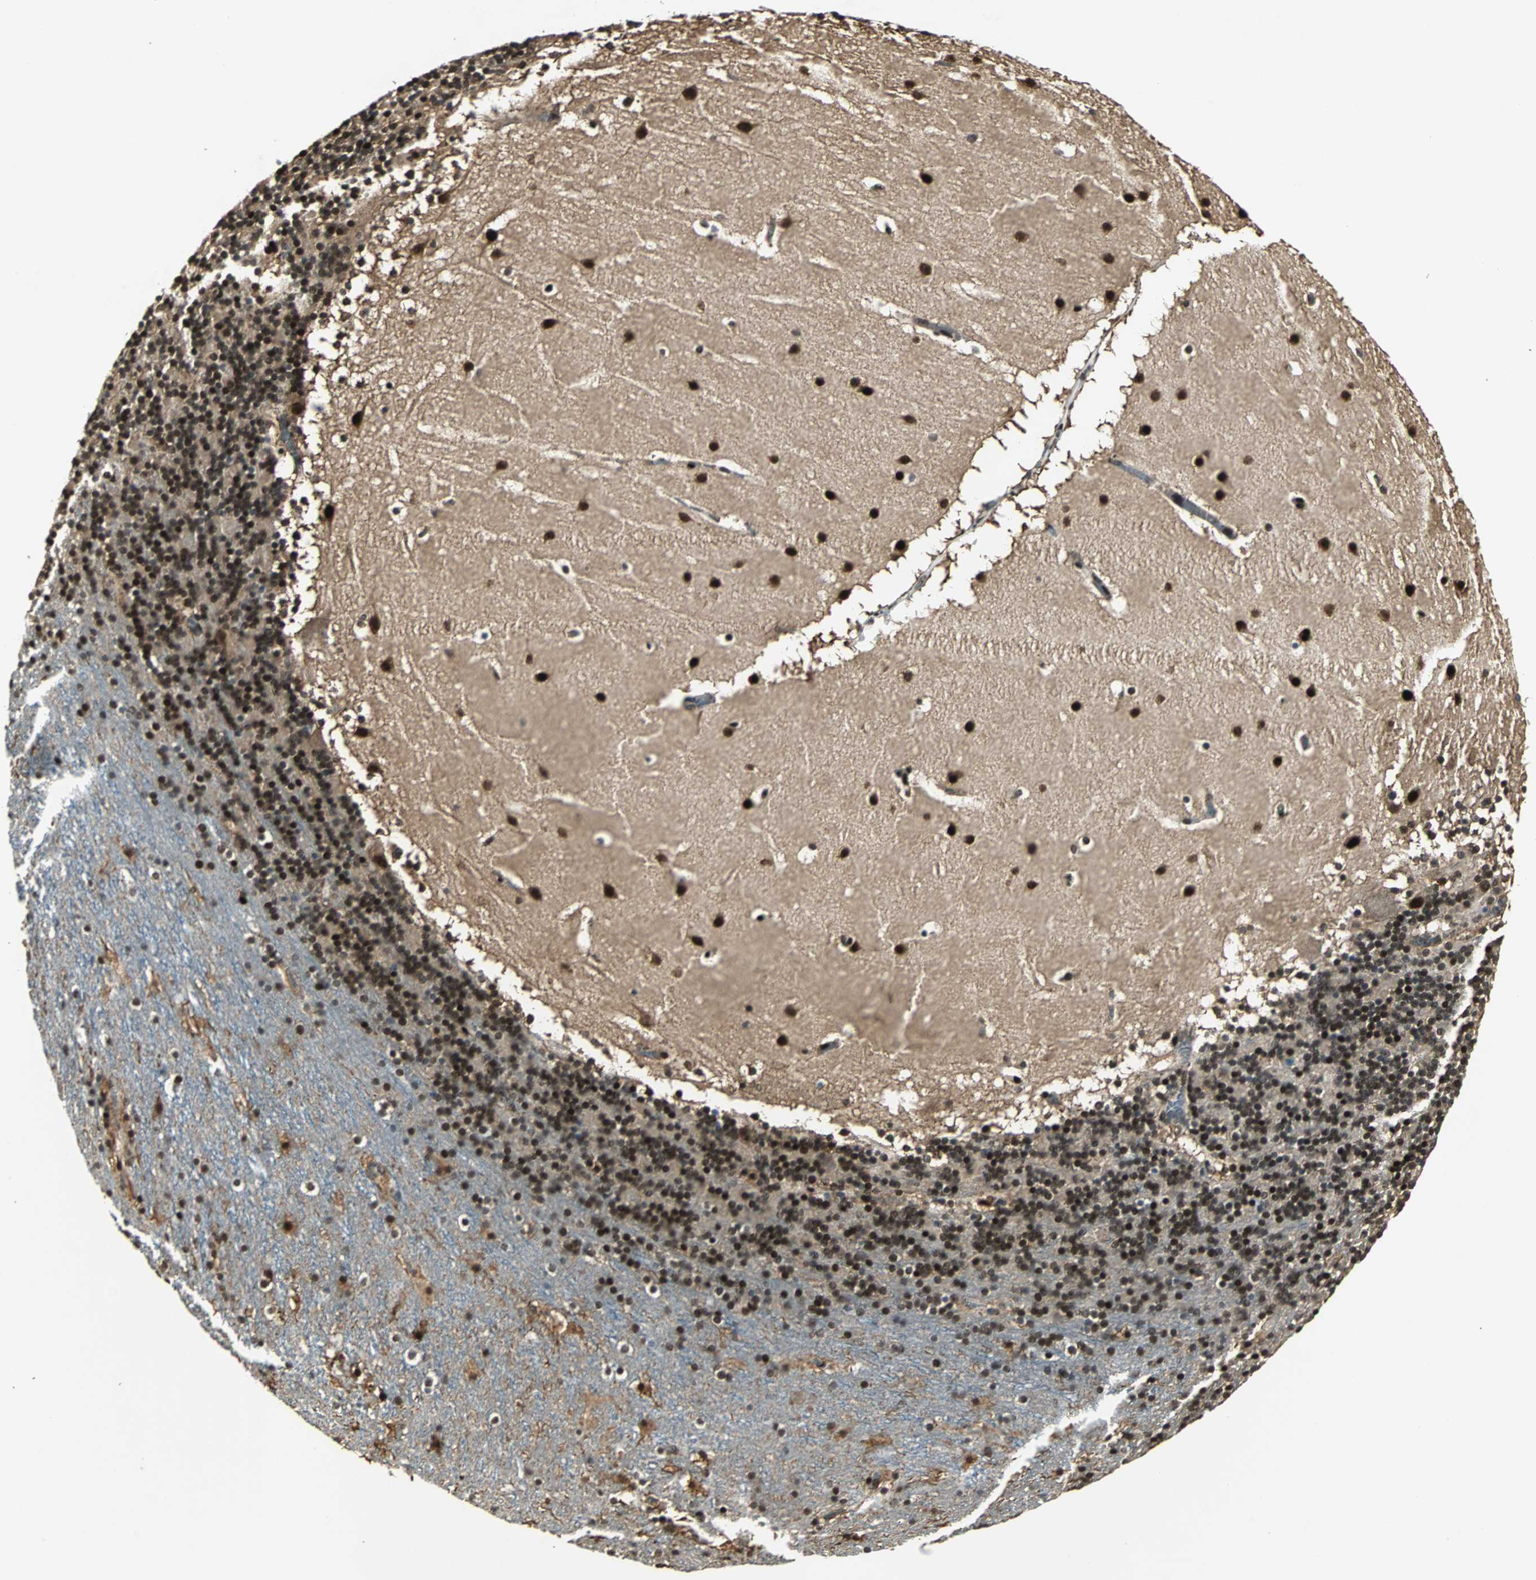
{"staining": {"intensity": "strong", "quantity": ">75%", "location": "nuclear"}, "tissue": "cerebellum", "cell_type": "Cells in granular layer", "image_type": "normal", "snomed": [{"axis": "morphology", "description": "Normal tissue, NOS"}, {"axis": "topography", "description": "Cerebellum"}], "caption": "Cells in granular layer show high levels of strong nuclear expression in approximately >75% of cells in normal cerebellum.", "gene": "TAF5", "patient": {"sex": "male", "age": 45}}